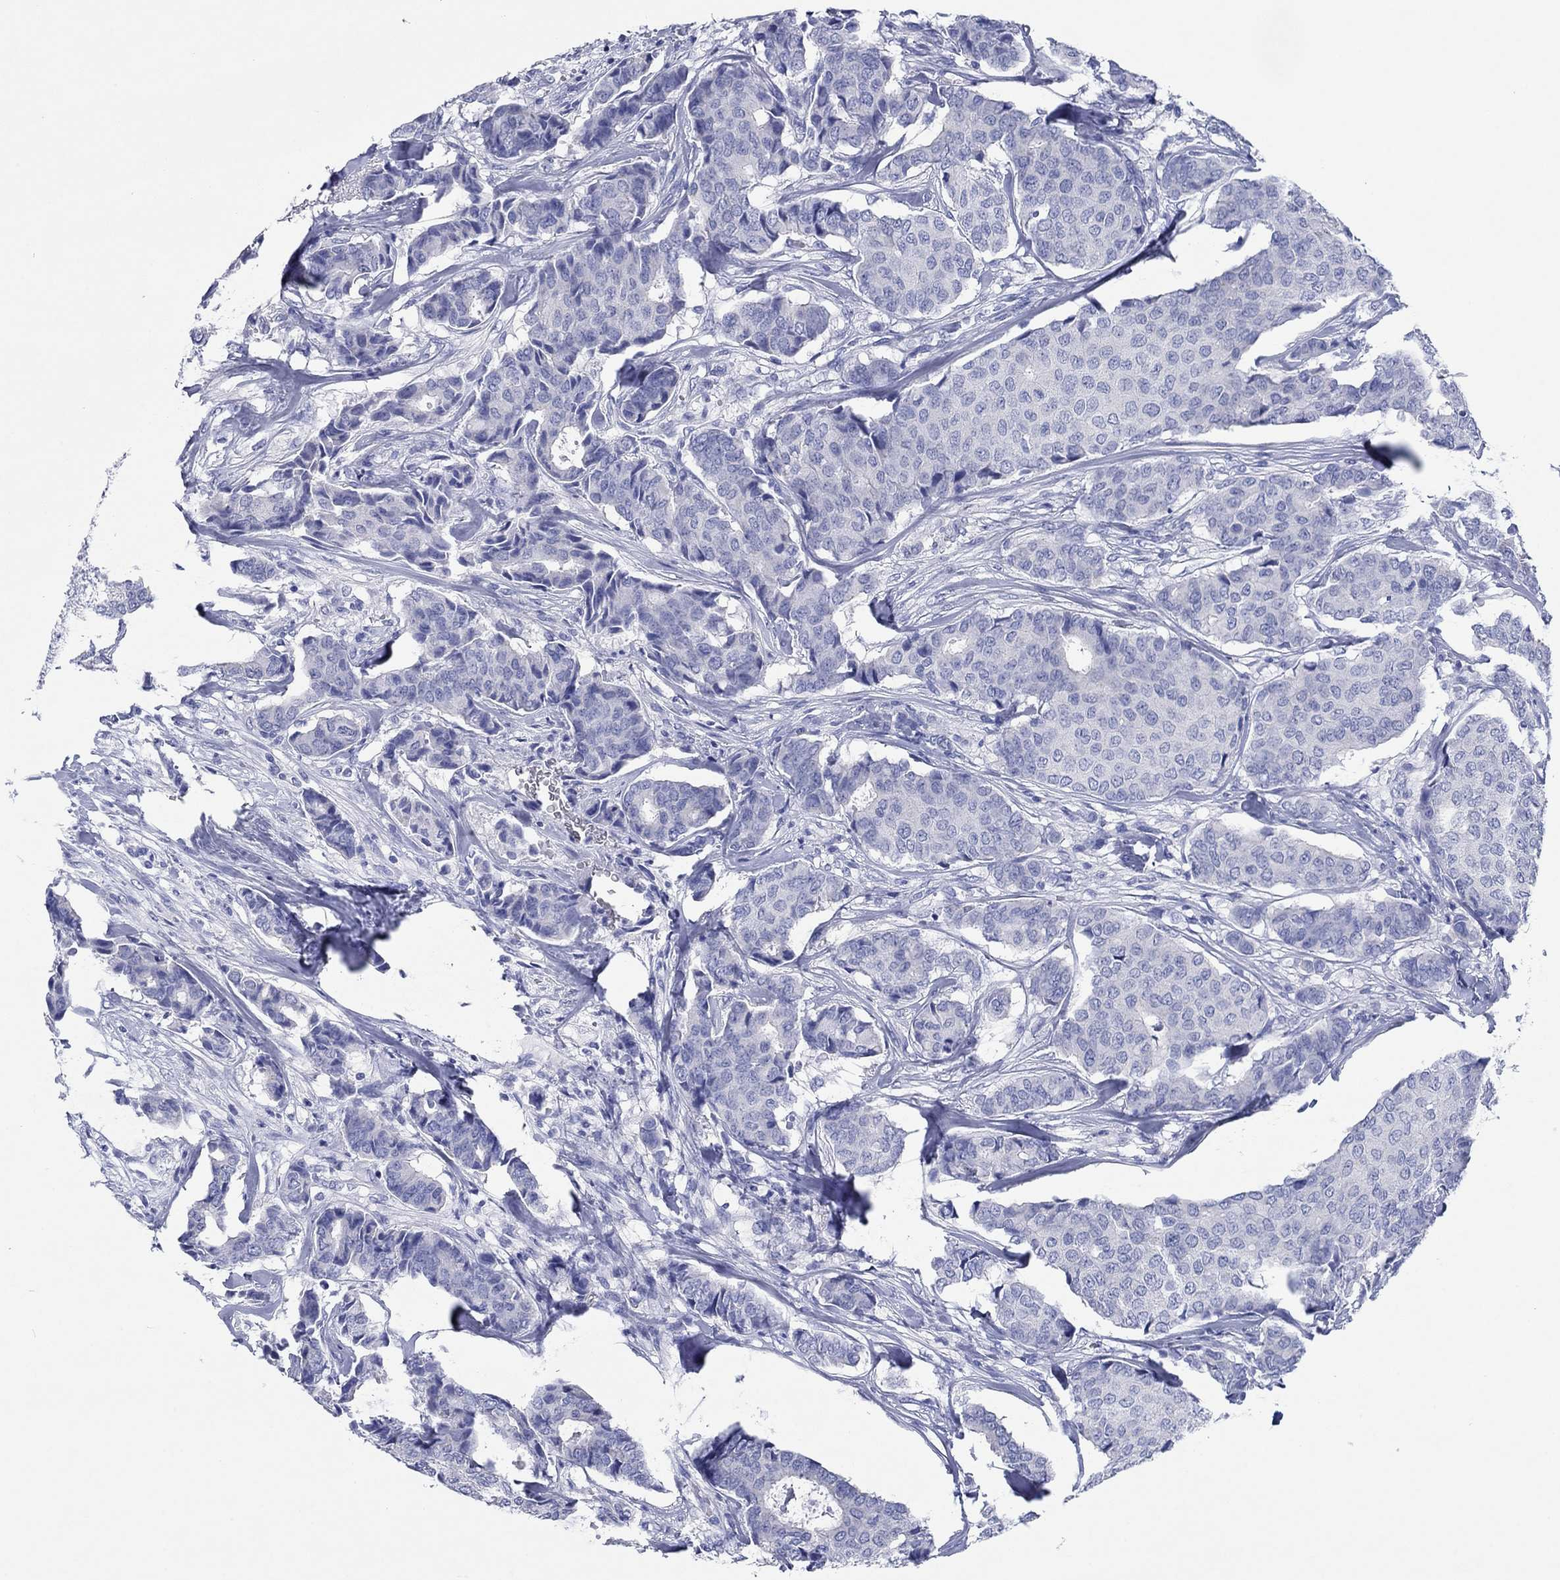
{"staining": {"intensity": "negative", "quantity": "none", "location": "none"}, "tissue": "breast cancer", "cell_type": "Tumor cells", "image_type": "cancer", "snomed": [{"axis": "morphology", "description": "Duct carcinoma"}, {"axis": "topography", "description": "Breast"}], "caption": "This photomicrograph is of breast cancer (intraductal carcinoma) stained with immunohistochemistry (IHC) to label a protein in brown with the nuclei are counter-stained blue. There is no staining in tumor cells.", "gene": "HCRT", "patient": {"sex": "female", "age": 75}}